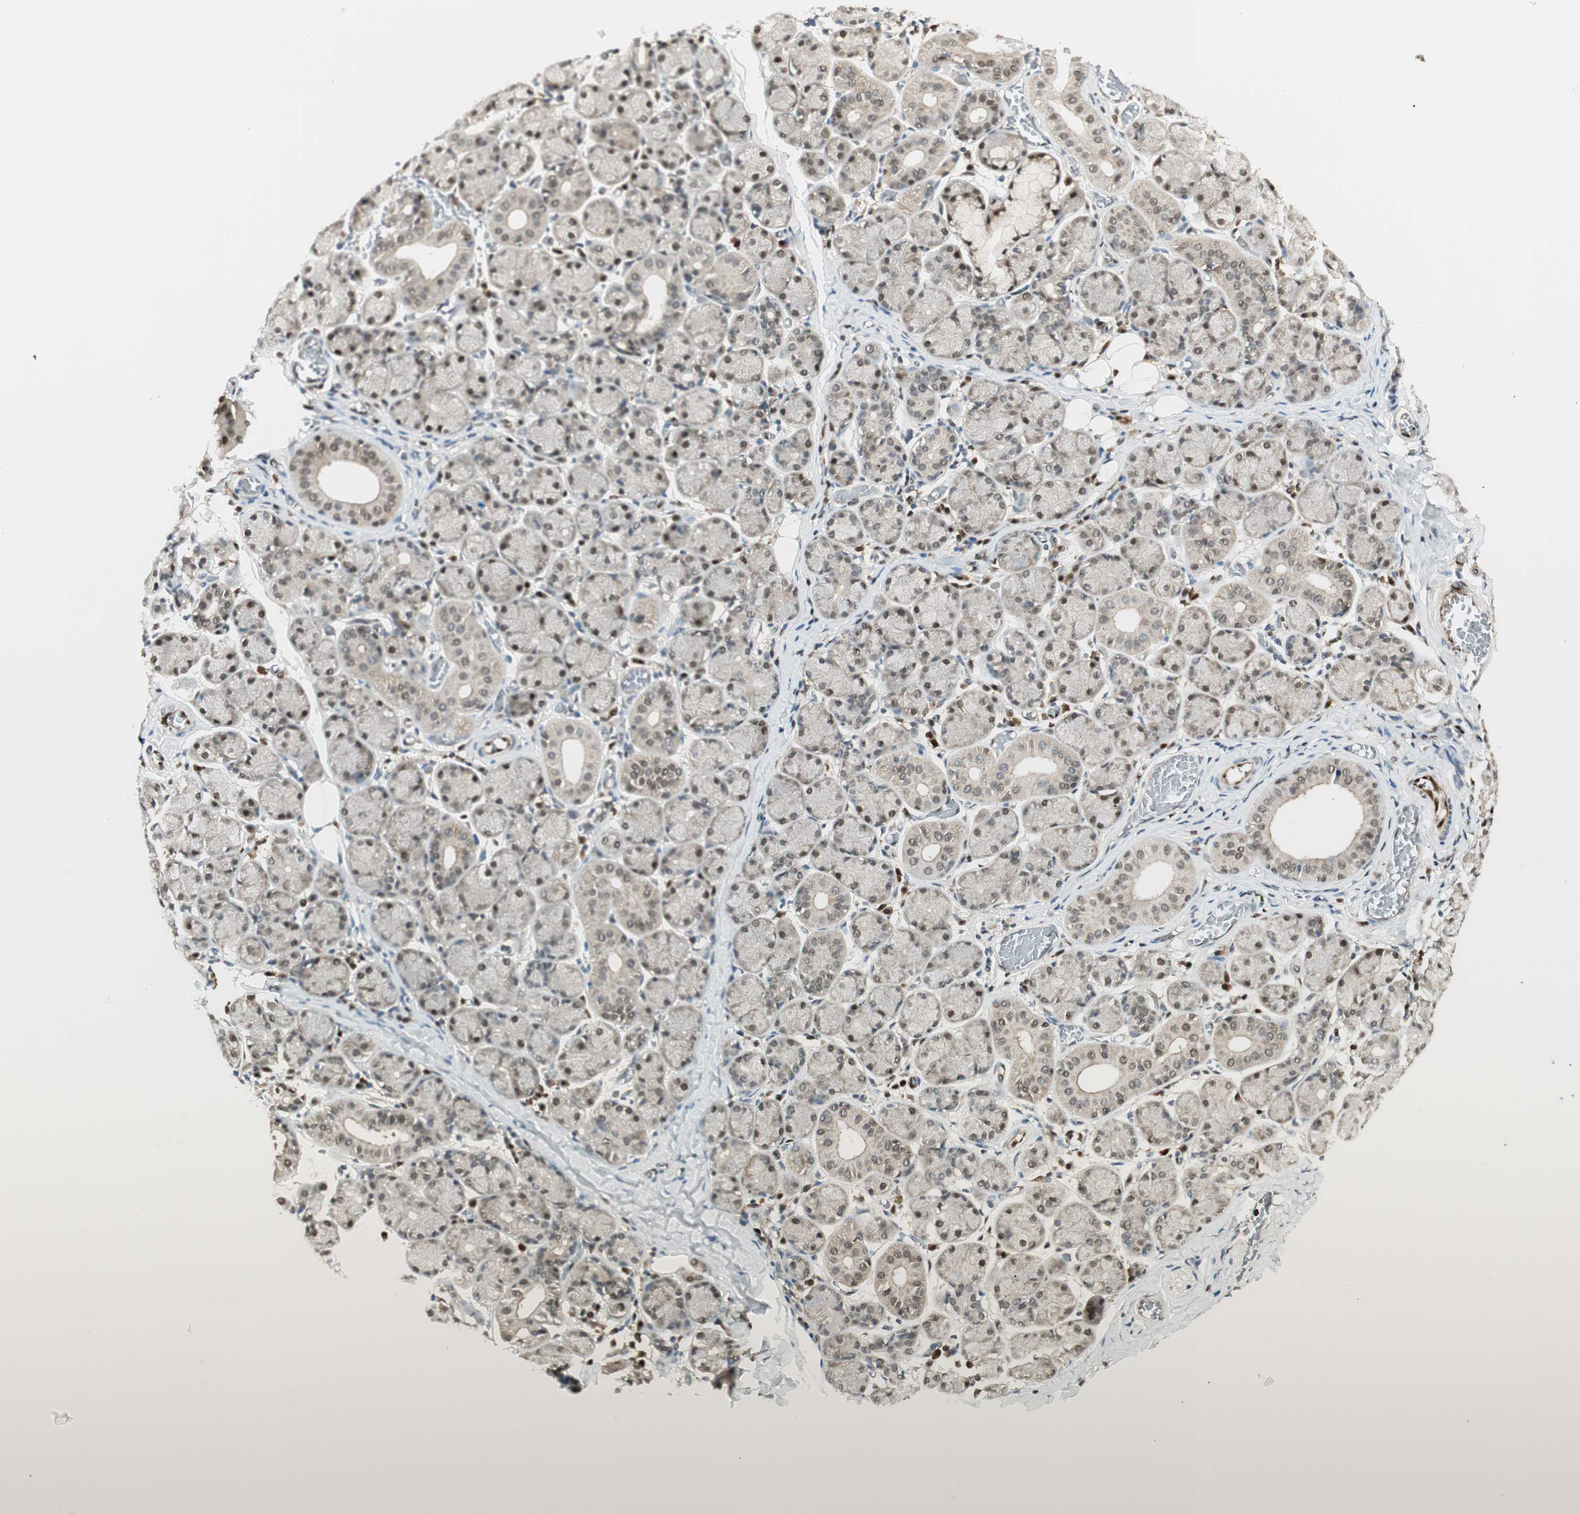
{"staining": {"intensity": "moderate", "quantity": ">75%", "location": "nuclear"}, "tissue": "salivary gland", "cell_type": "Glandular cells", "image_type": "normal", "snomed": [{"axis": "morphology", "description": "Normal tissue, NOS"}, {"axis": "topography", "description": "Salivary gland"}], "caption": "A photomicrograph showing moderate nuclear positivity in approximately >75% of glandular cells in normal salivary gland, as visualized by brown immunohistochemical staining.", "gene": "LTA4H", "patient": {"sex": "female", "age": 24}}